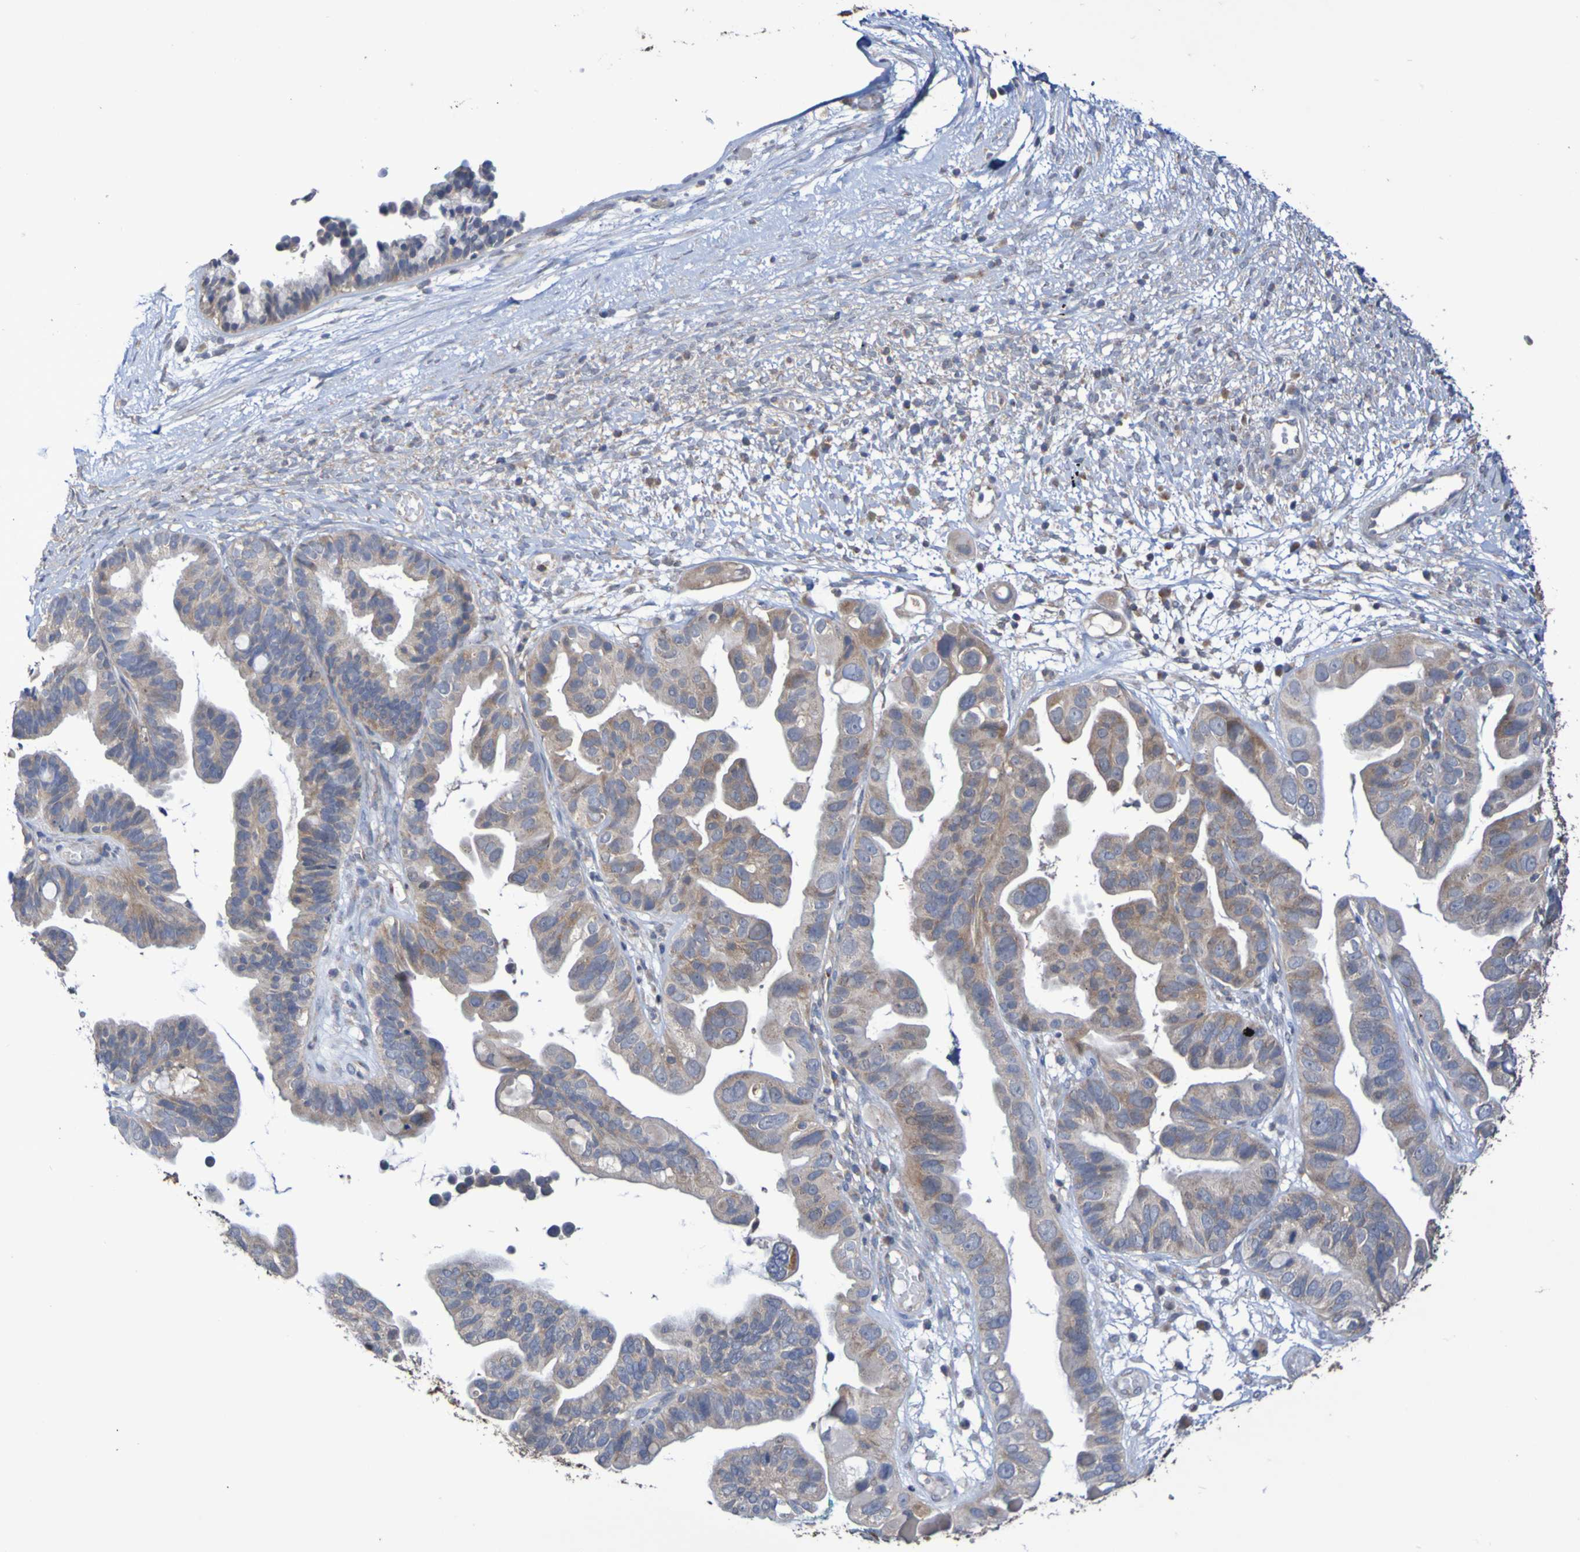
{"staining": {"intensity": "moderate", "quantity": "25%-75%", "location": "cytoplasmic/membranous"}, "tissue": "ovarian cancer", "cell_type": "Tumor cells", "image_type": "cancer", "snomed": [{"axis": "morphology", "description": "Cystadenocarcinoma, serous, NOS"}, {"axis": "topography", "description": "Ovary"}], "caption": "This photomicrograph reveals ovarian cancer (serous cystadenocarcinoma) stained with IHC to label a protein in brown. The cytoplasmic/membranous of tumor cells show moderate positivity for the protein. Nuclei are counter-stained blue.", "gene": "C3orf18", "patient": {"sex": "female", "age": 56}}